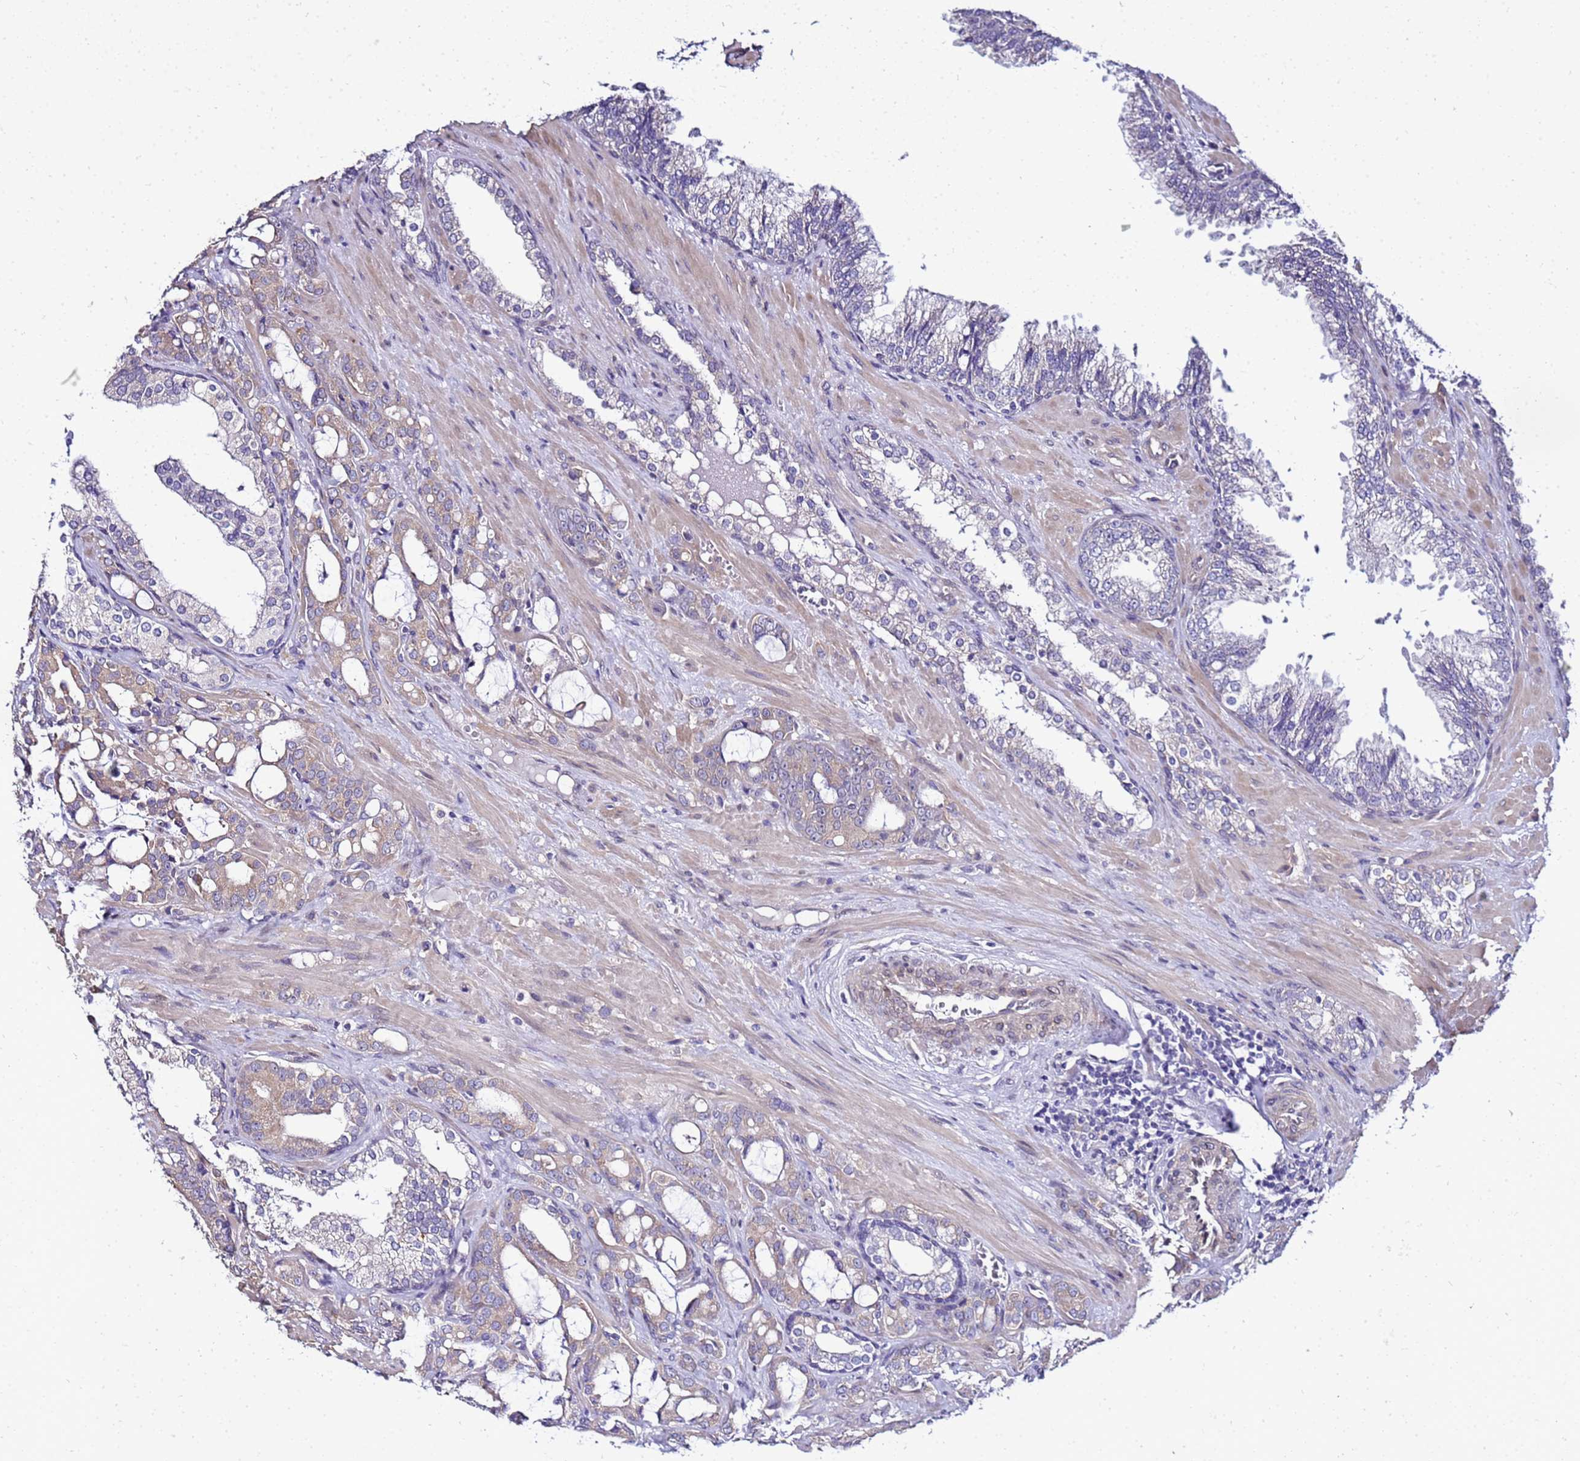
{"staining": {"intensity": "weak", "quantity": "<25%", "location": "cytoplasmic/membranous"}, "tissue": "prostate cancer", "cell_type": "Tumor cells", "image_type": "cancer", "snomed": [{"axis": "morphology", "description": "Adenocarcinoma, High grade"}, {"axis": "topography", "description": "Prostate"}], "caption": "This is an immunohistochemistry micrograph of prostate high-grade adenocarcinoma. There is no staining in tumor cells.", "gene": "FAM166B", "patient": {"sex": "male", "age": 72}}